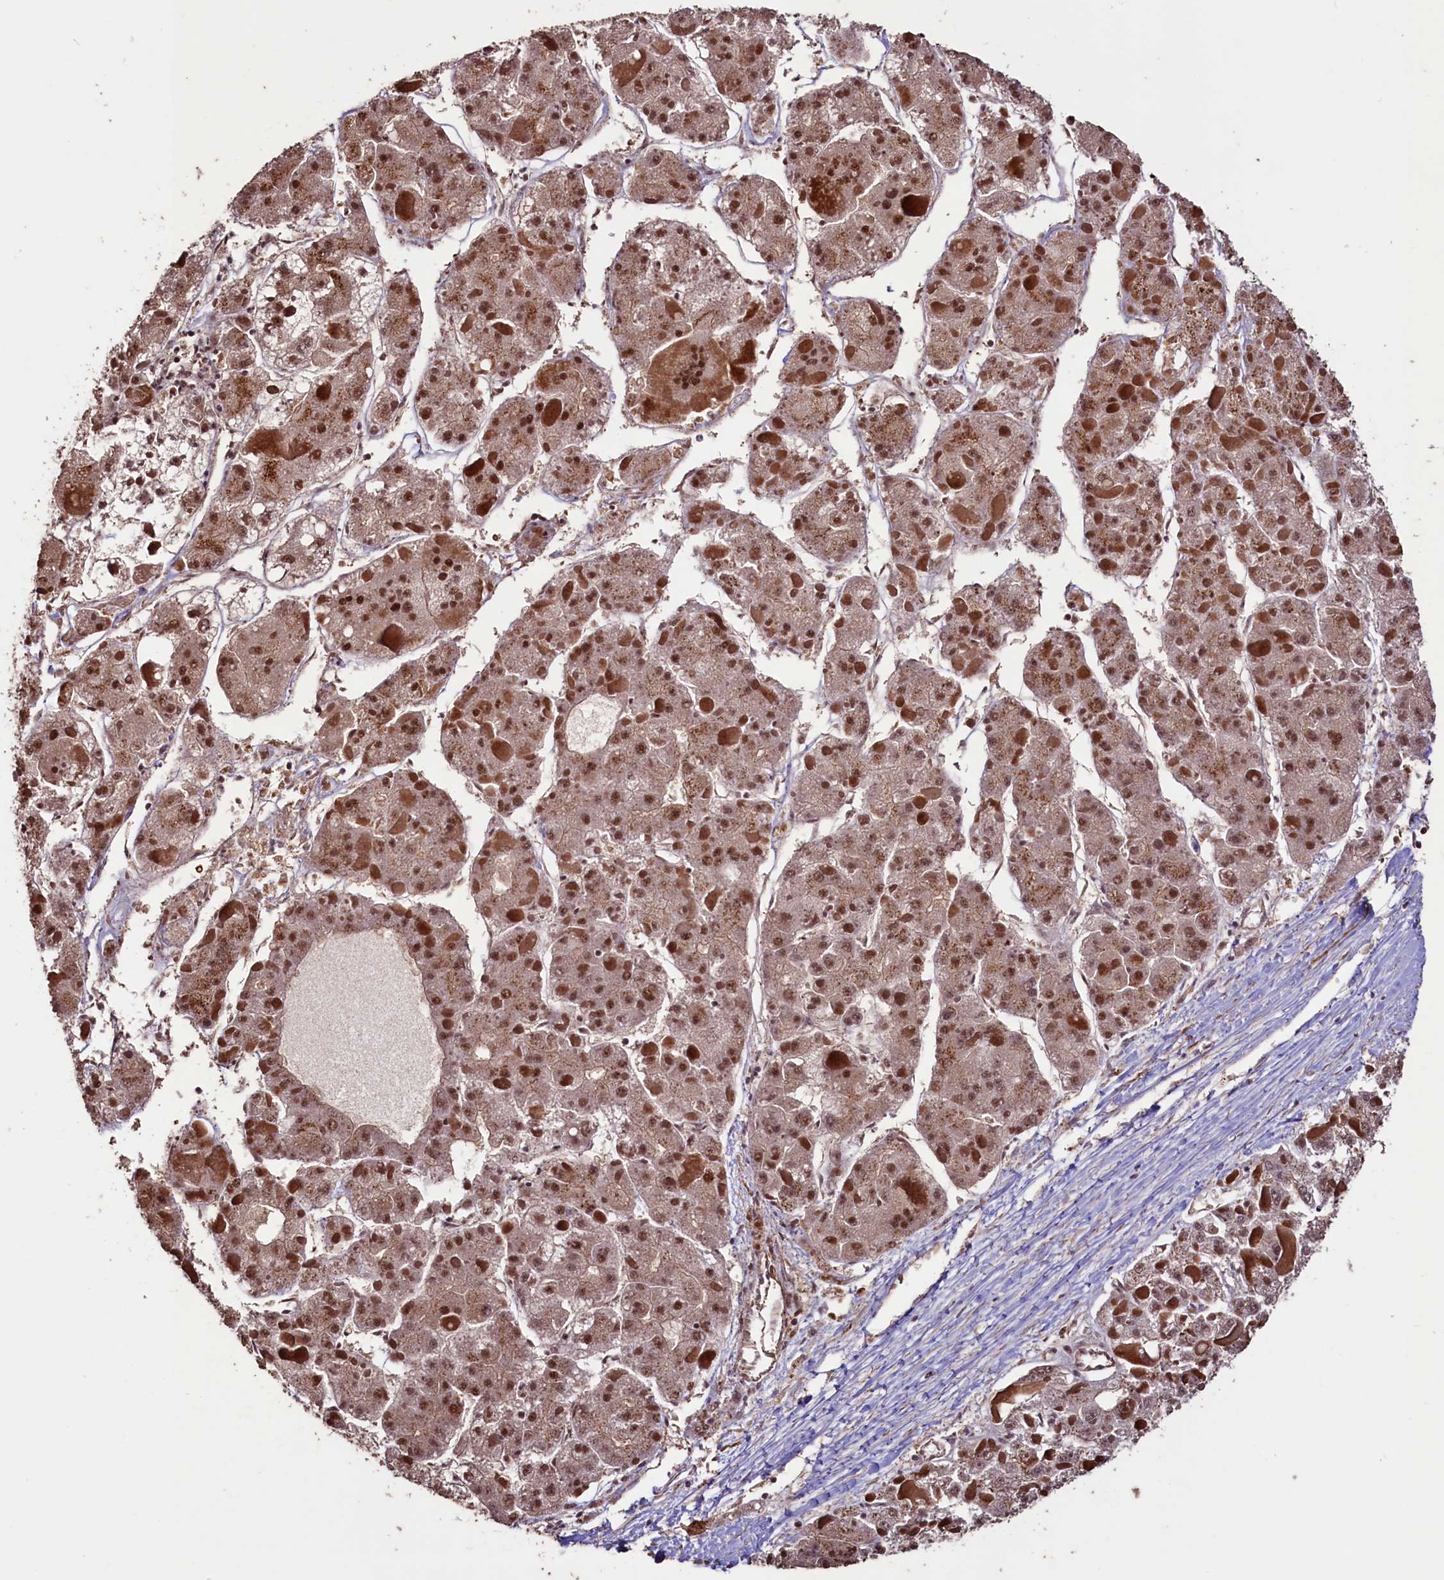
{"staining": {"intensity": "moderate", "quantity": ">75%", "location": "nuclear"}, "tissue": "liver cancer", "cell_type": "Tumor cells", "image_type": "cancer", "snomed": [{"axis": "morphology", "description": "Carcinoma, Hepatocellular, NOS"}, {"axis": "topography", "description": "Liver"}], "caption": "Liver cancer (hepatocellular carcinoma) stained for a protein (brown) shows moderate nuclear positive staining in about >75% of tumor cells.", "gene": "SFSWAP", "patient": {"sex": "female", "age": 73}}